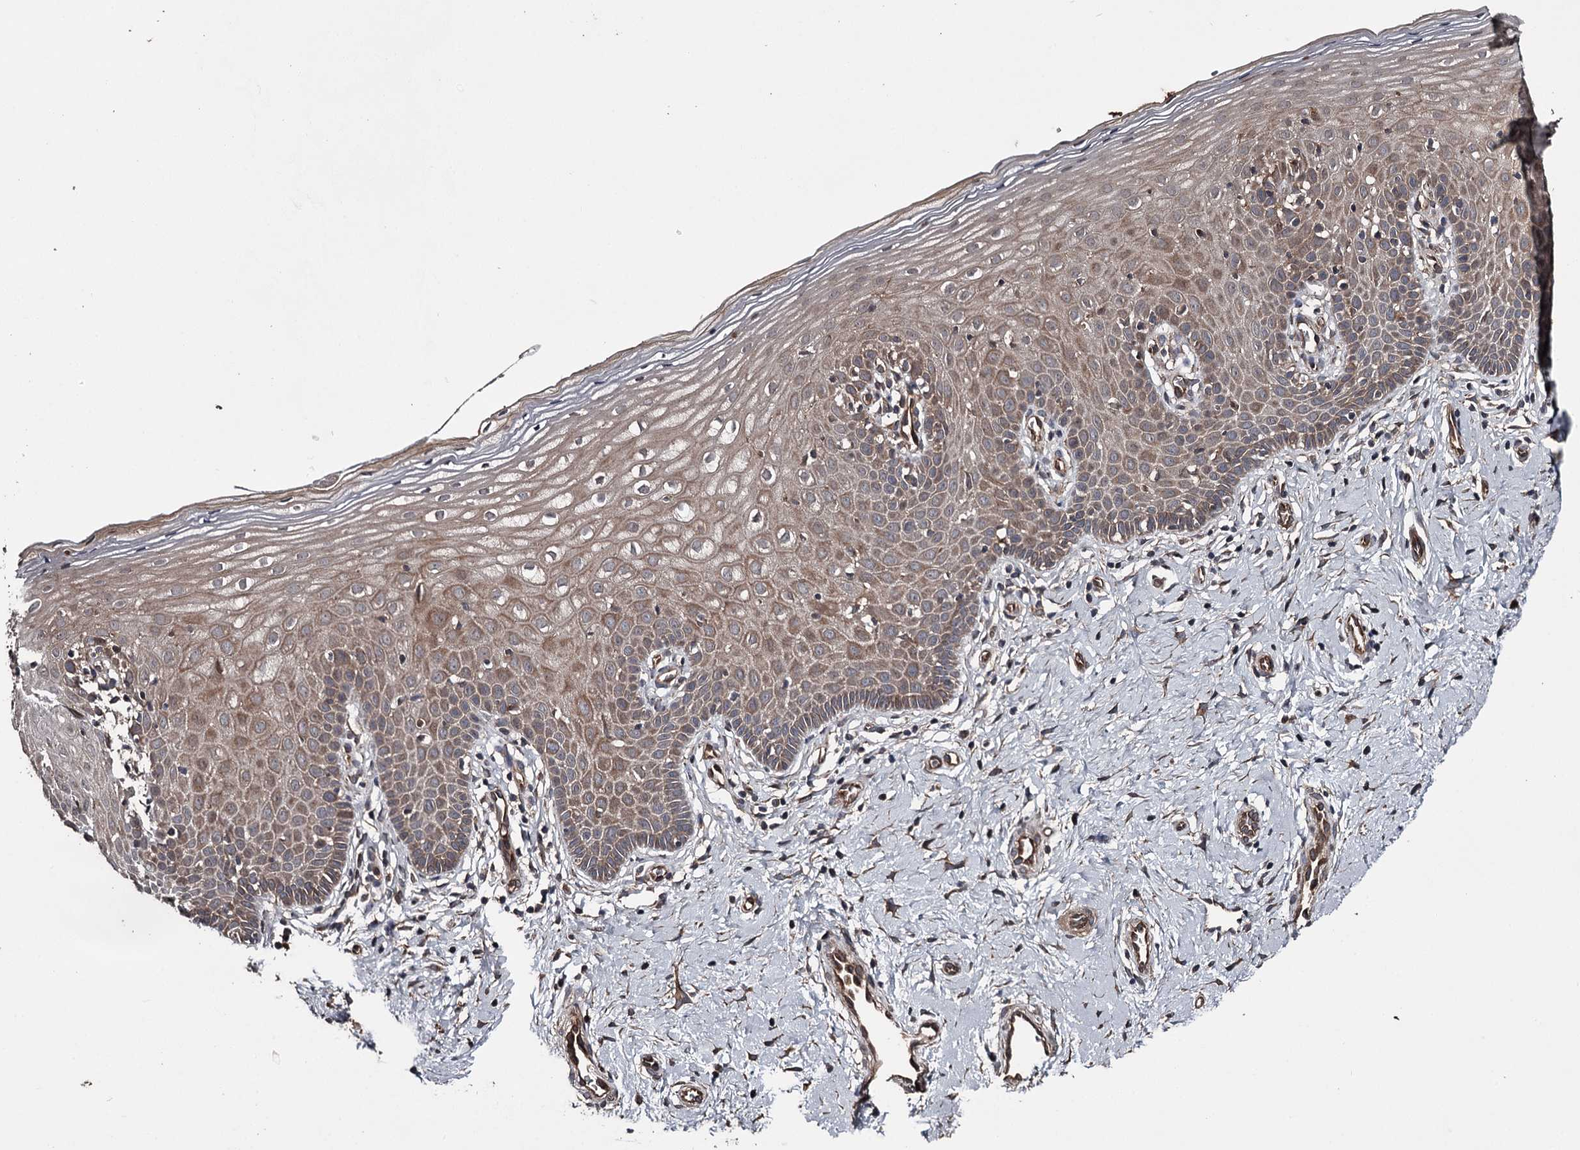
{"staining": {"intensity": "strong", "quantity": ">75%", "location": "cytoplasmic/membranous"}, "tissue": "cervix", "cell_type": "Glandular cells", "image_type": "normal", "snomed": [{"axis": "morphology", "description": "Normal tissue, NOS"}, {"axis": "topography", "description": "Cervix"}], "caption": "Immunohistochemistry staining of unremarkable cervix, which exhibits high levels of strong cytoplasmic/membranous staining in about >75% of glandular cells indicating strong cytoplasmic/membranous protein expression. The staining was performed using DAB (3,3'-diaminobenzidine) (brown) for protein detection and nuclei were counterstained in hematoxylin (blue).", "gene": "RAB21", "patient": {"sex": "female", "age": 36}}